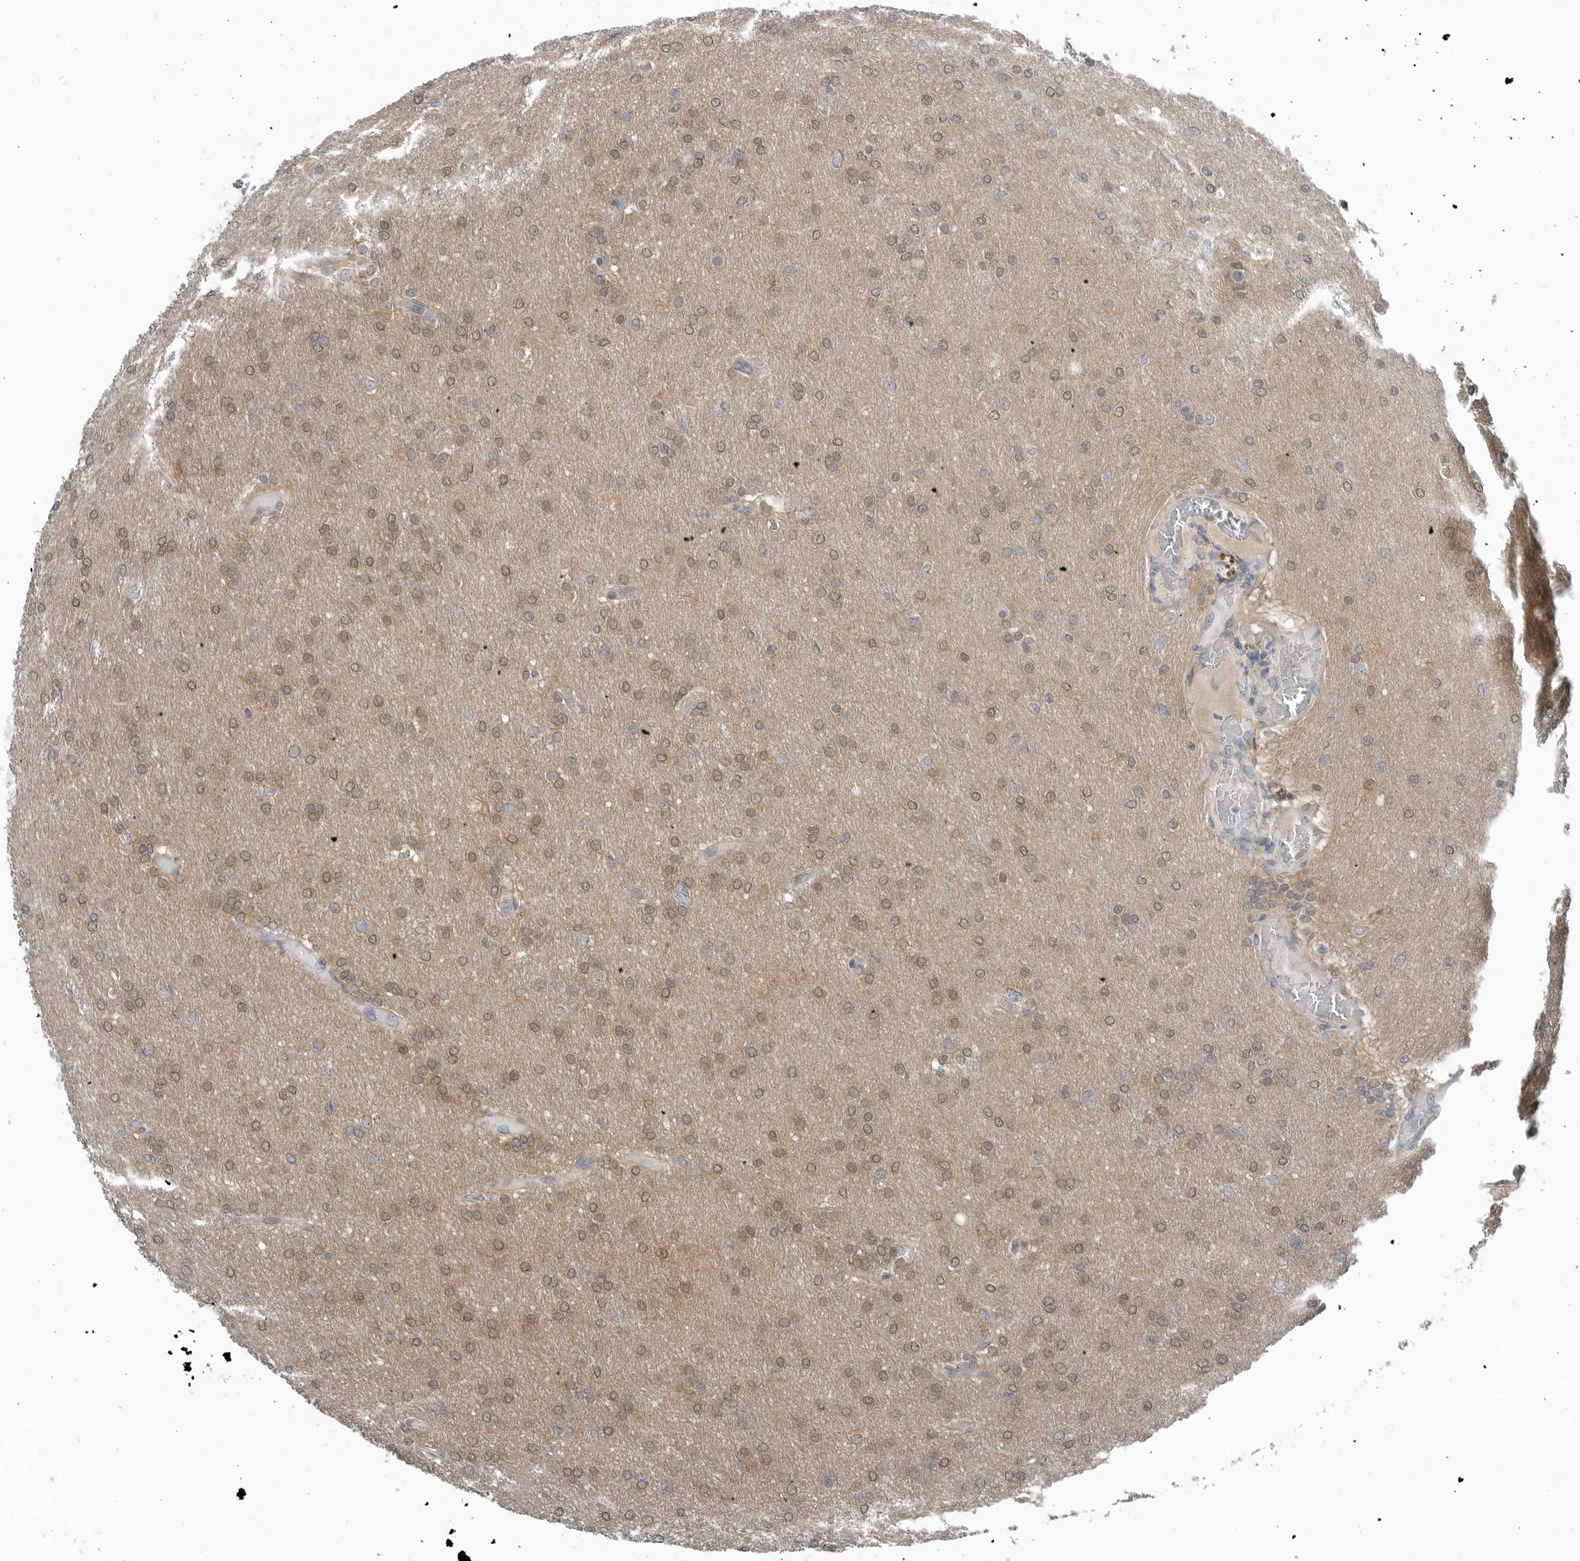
{"staining": {"intensity": "weak", "quantity": "25%-75%", "location": "cytoplasmic/membranous,nuclear"}, "tissue": "glioma", "cell_type": "Tumor cells", "image_type": "cancer", "snomed": [{"axis": "morphology", "description": "Glioma, malignant, High grade"}, {"axis": "topography", "description": "Cerebral cortex"}], "caption": "Protein staining of malignant glioma (high-grade) tissue displays weak cytoplasmic/membranous and nuclear expression in approximately 25%-75% of tumor cells.", "gene": "KYAT1", "patient": {"sex": "female", "age": 36}}